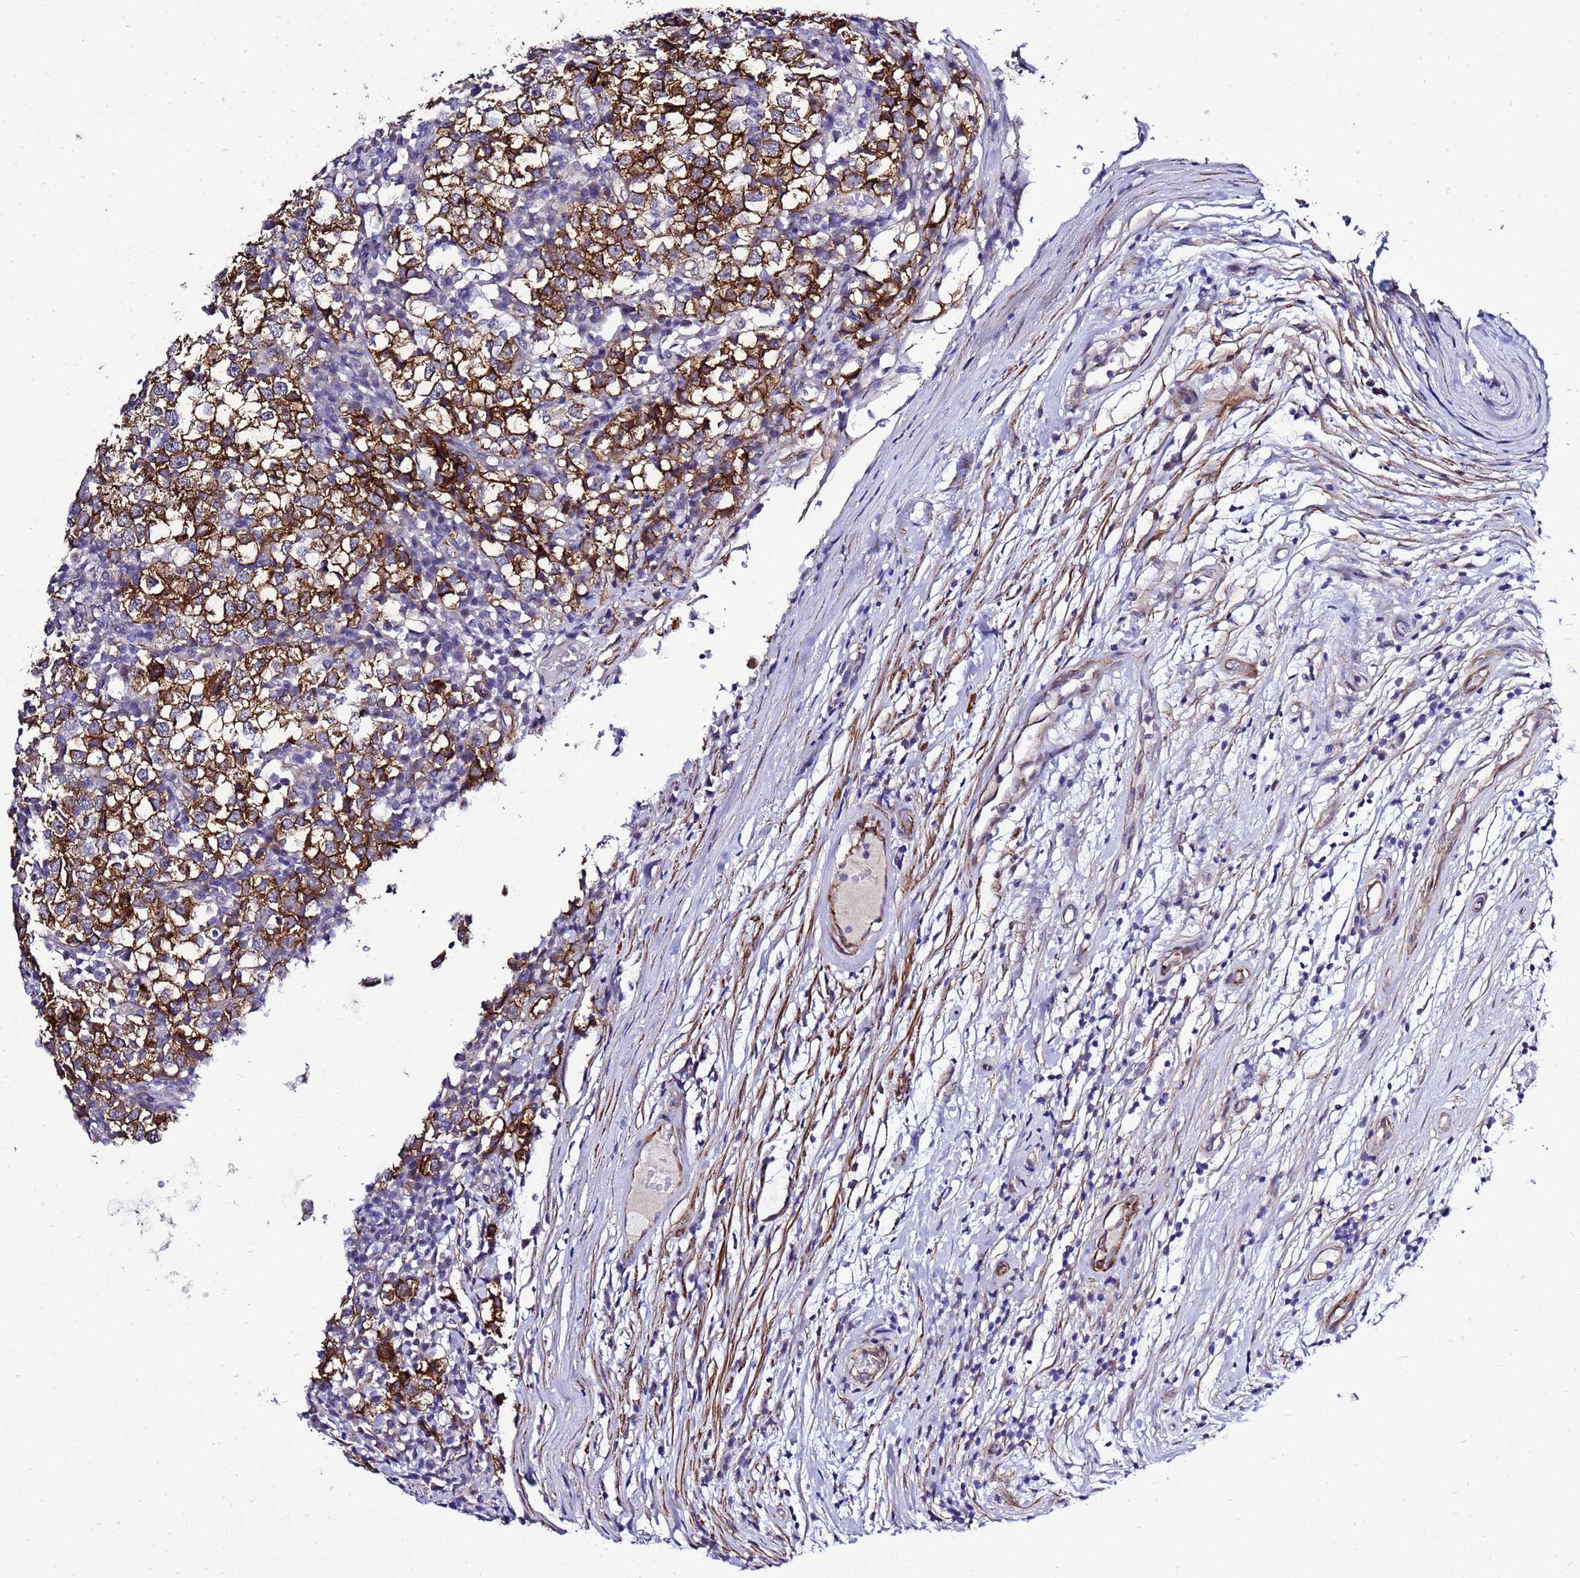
{"staining": {"intensity": "strong", "quantity": ">75%", "location": "cytoplasmic/membranous"}, "tissue": "testis cancer", "cell_type": "Tumor cells", "image_type": "cancer", "snomed": [{"axis": "morphology", "description": "Seminoma, NOS"}, {"axis": "topography", "description": "Testis"}], "caption": "Human seminoma (testis) stained with a brown dye reveals strong cytoplasmic/membranous positive expression in approximately >75% of tumor cells.", "gene": "GZF1", "patient": {"sex": "male", "age": 65}}